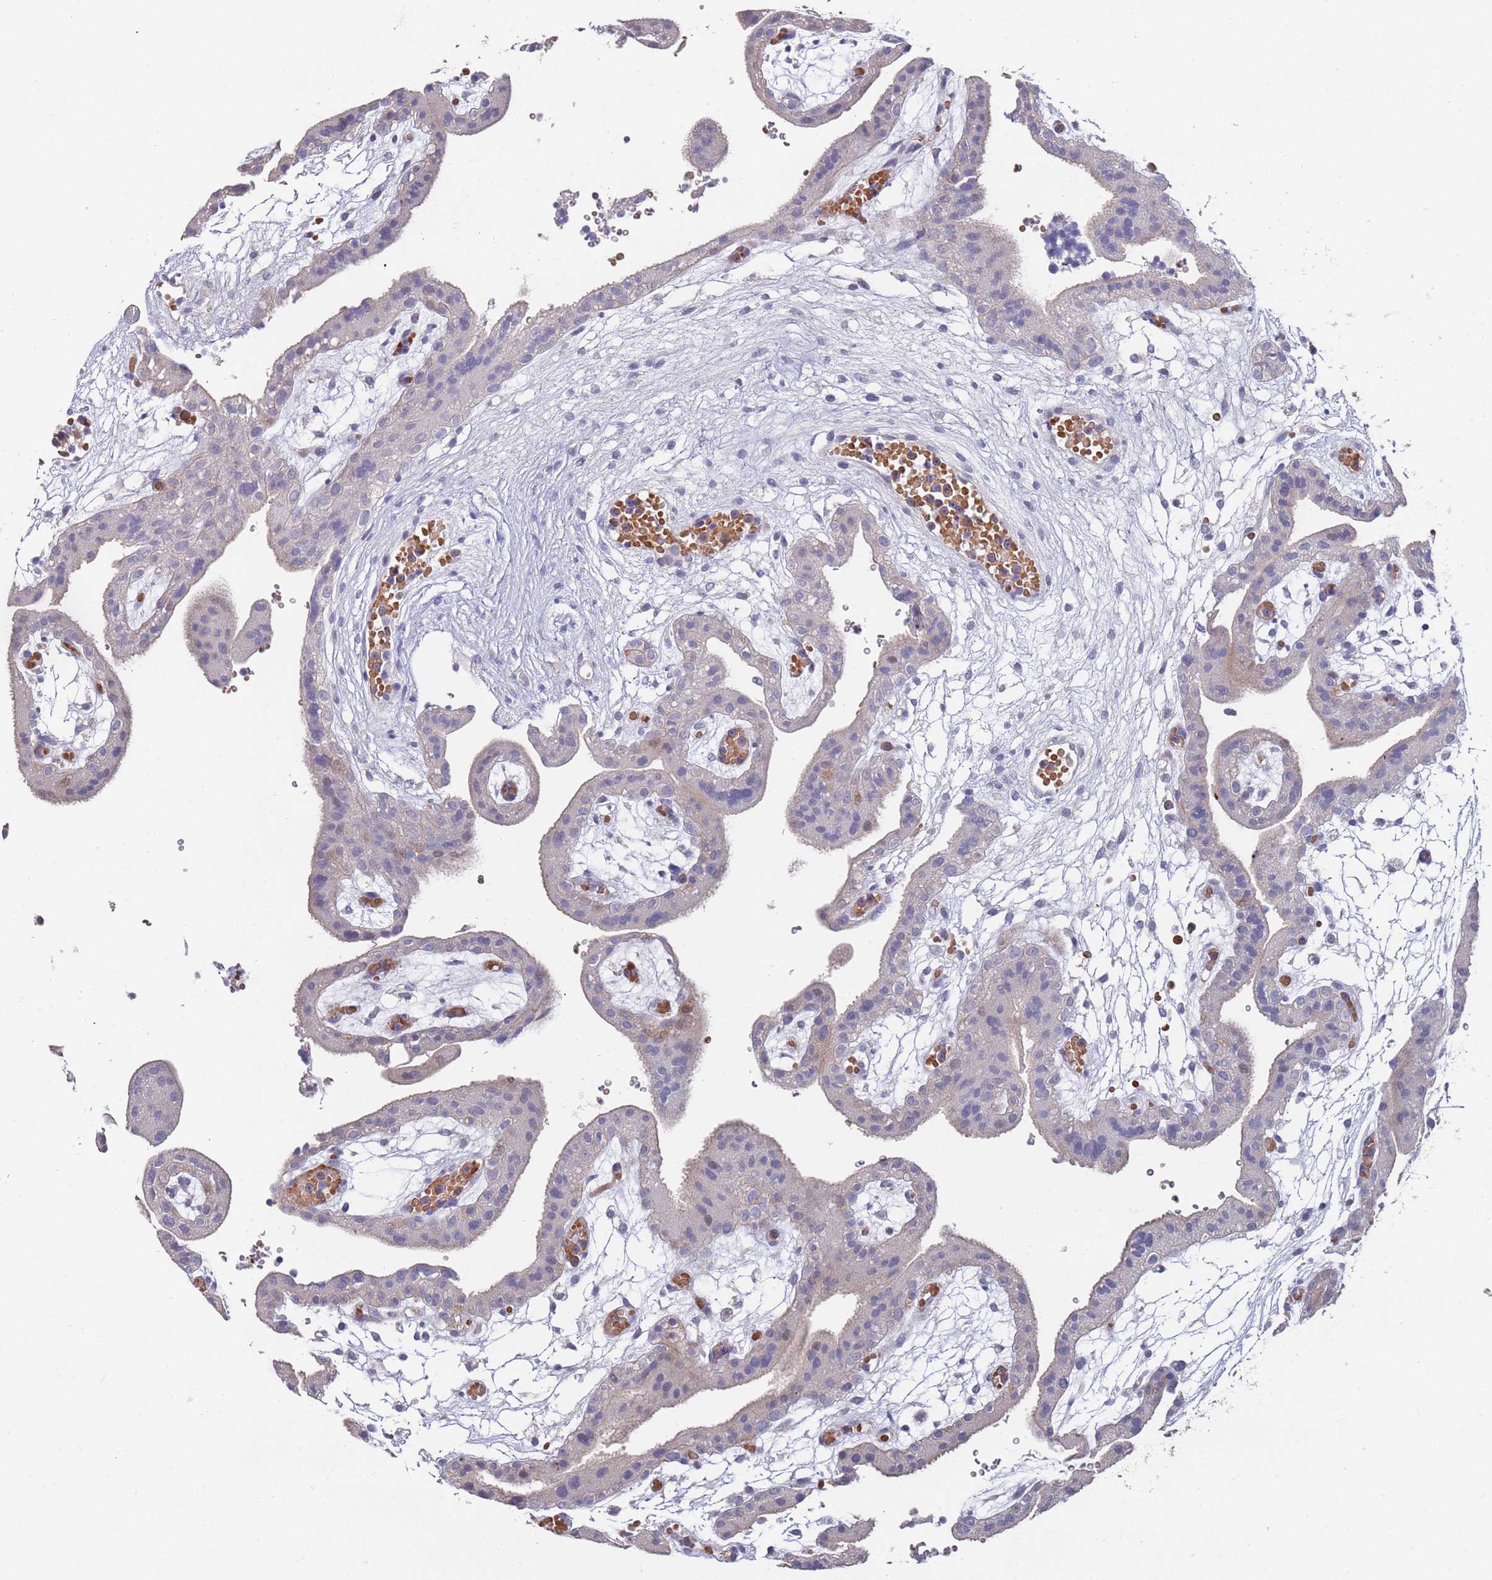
{"staining": {"intensity": "weak", "quantity": "<25%", "location": "cytoplasmic/membranous"}, "tissue": "placenta", "cell_type": "Trophoblastic cells", "image_type": "normal", "snomed": [{"axis": "morphology", "description": "Normal tissue, NOS"}, {"axis": "topography", "description": "Placenta"}], "caption": "Human placenta stained for a protein using immunohistochemistry (IHC) reveals no positivity in trophoblastic cells.", "gene": "LACC1", "patient": {"sex": "female", "age": 18}}